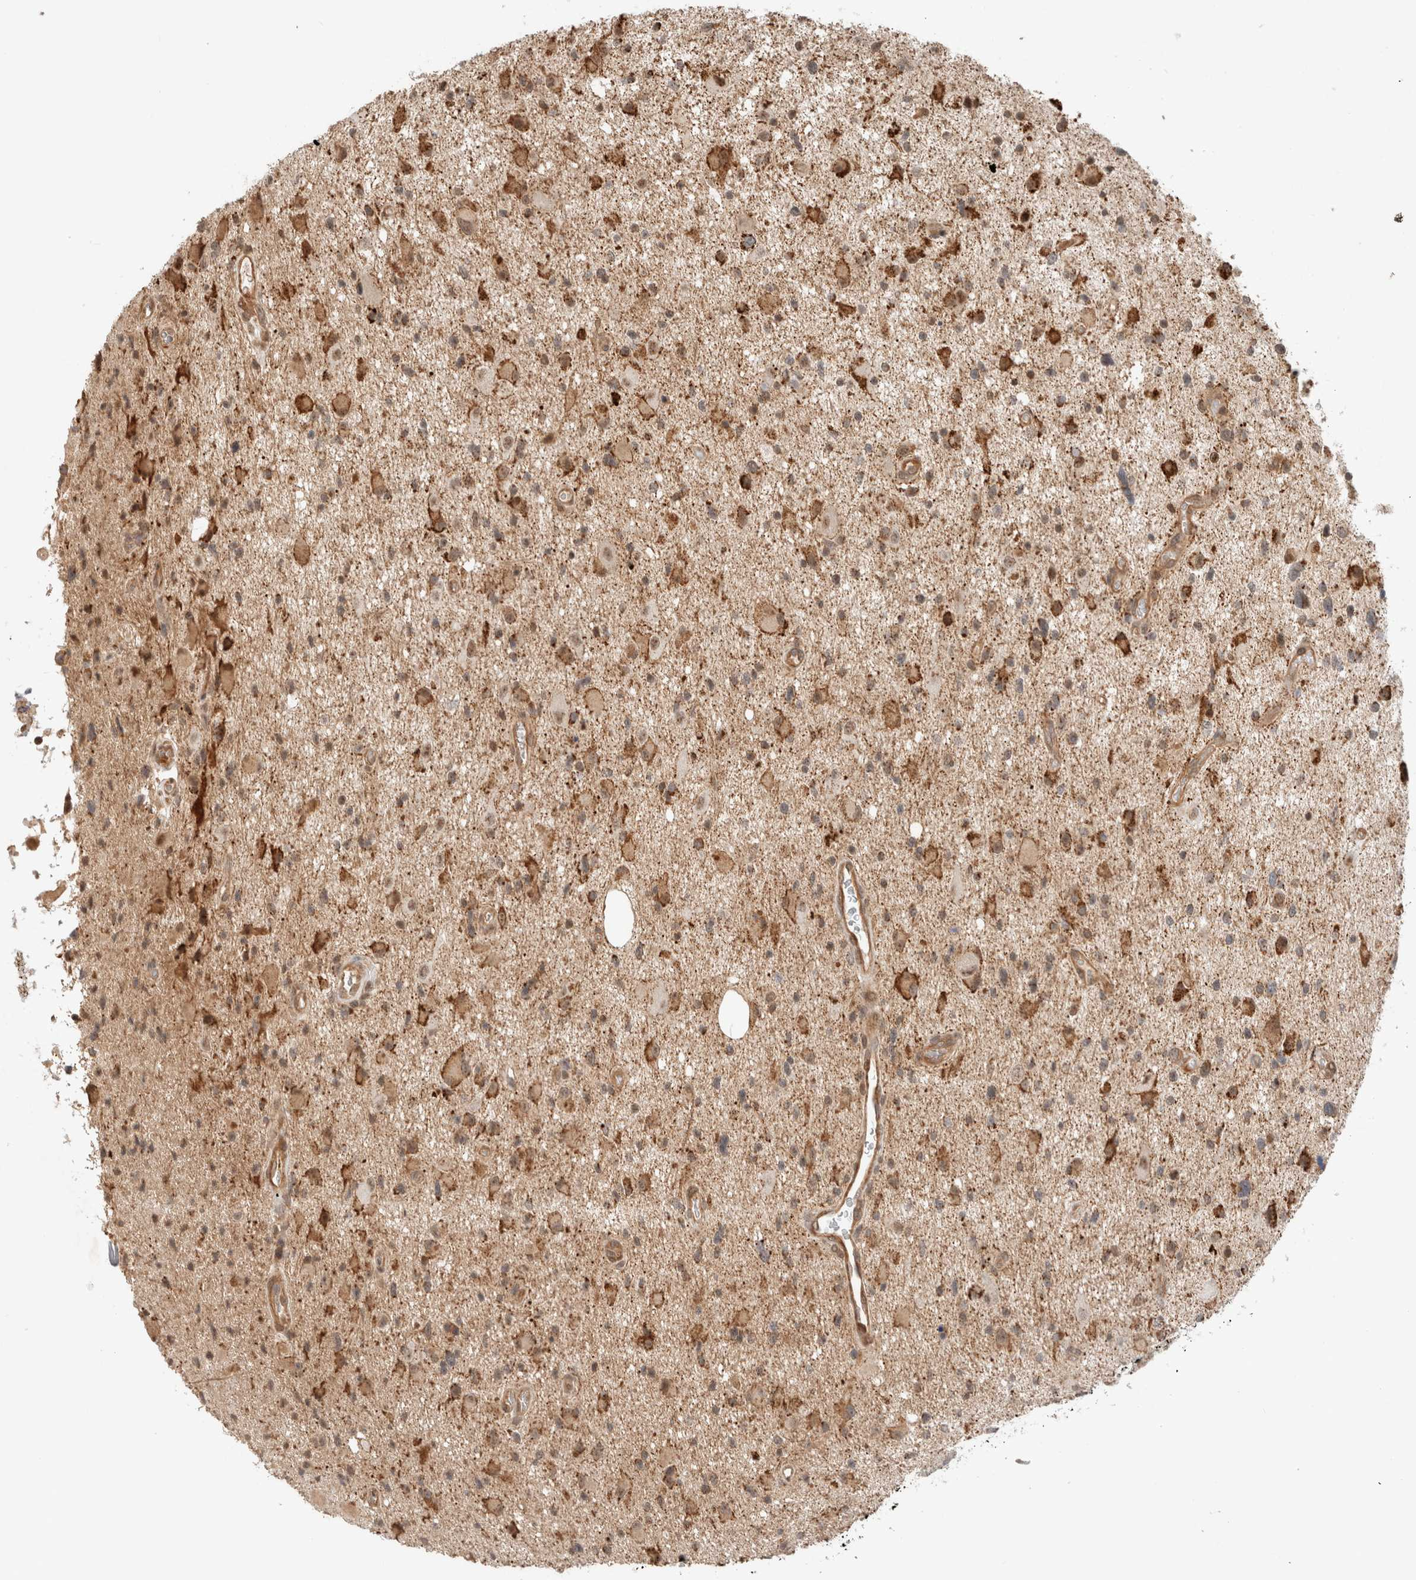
{"staining": {"intensity": "moderate", "quantity": ">75%", "location": "cytoplasmic/membranous"}, "tissue": "glioma", "cell_type": "Tumor cells", "image_type": "cancer", "snomed": [{"axis": "morphology", "description": "Glioma, malignant, High grade"}, {"axis": "topography", "description": "Brain"}], "caption": "The micrograph reveals immunohistochemical staining of high-grade glioma (malignant). There is moderate cytoplasmic/membranous positivity is present in approximately >75% of tumor cells.", "gene": "CAAP1", "patient": {"sex": "male", "age": 33}}